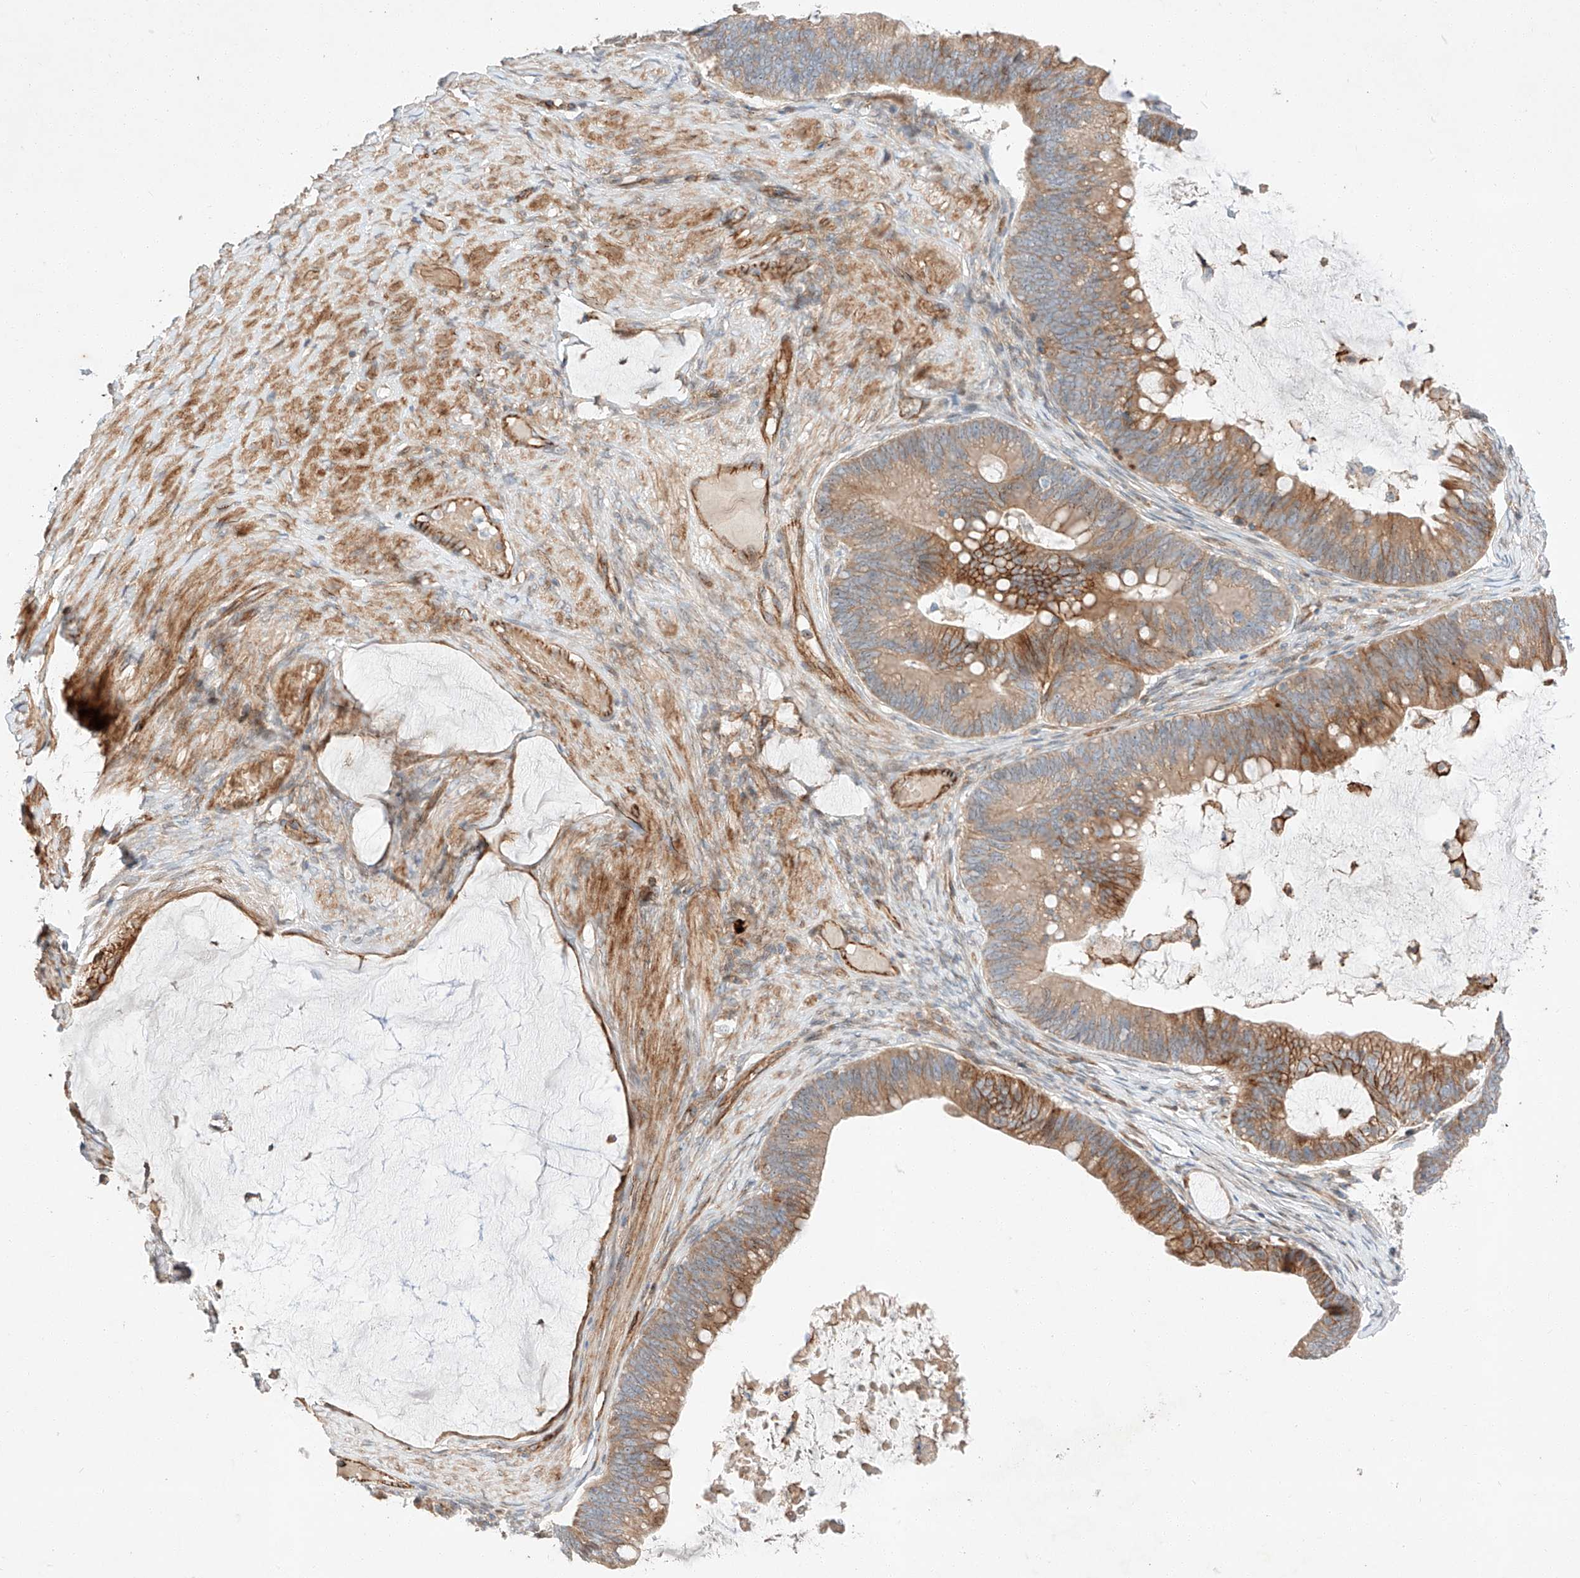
{"staining": {"intensity": "moderate", "quantity": ">75%", "location": "cytoplasmic/membranous"}, "tissue": "ovarian cancer", "cell_type": "Tumor cells", "image_type": "cancer", "snomed": [{"axis": "morphology", "description": "Cystadenocarcinoma, mucinous, NOS"}, {"axis": "topography", "description": "Ovary"}], "caption": "Human ovarian cancer stained for a protein (brown) displays moderate cytoplasmic/membranous positive staining in approximately >75% of tumor cells.", "gene": "MINDY4", "patient": {"sex": "female", "age": 61}}